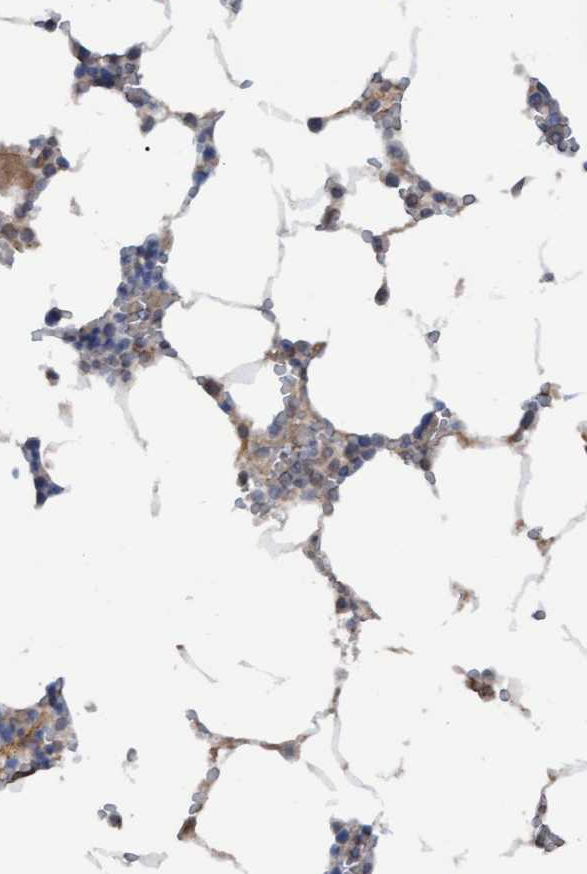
{"staining": {"intensity": "moderate", "quantity": "<25%", "location": "cytoplasmic/membranous"}, "tissue": "bone marrow", "cell_type": "Hematopoietic cells", "image_type": "normal", "snomed": [{"axis": "morphology", "description": "Normal tissue, NOS"}, {"axis": "topography", "description": "Bone marrow"}], "caption": "Immunohistochemical staining of unremarkable human bone marrow demonstrates <25% levels of moderate cytoplasmic/membranous protein staining in approximately <25% of hematopoietic cells.", "gene": "MGLL", "patient": {"sex": "male", "age": 70}}